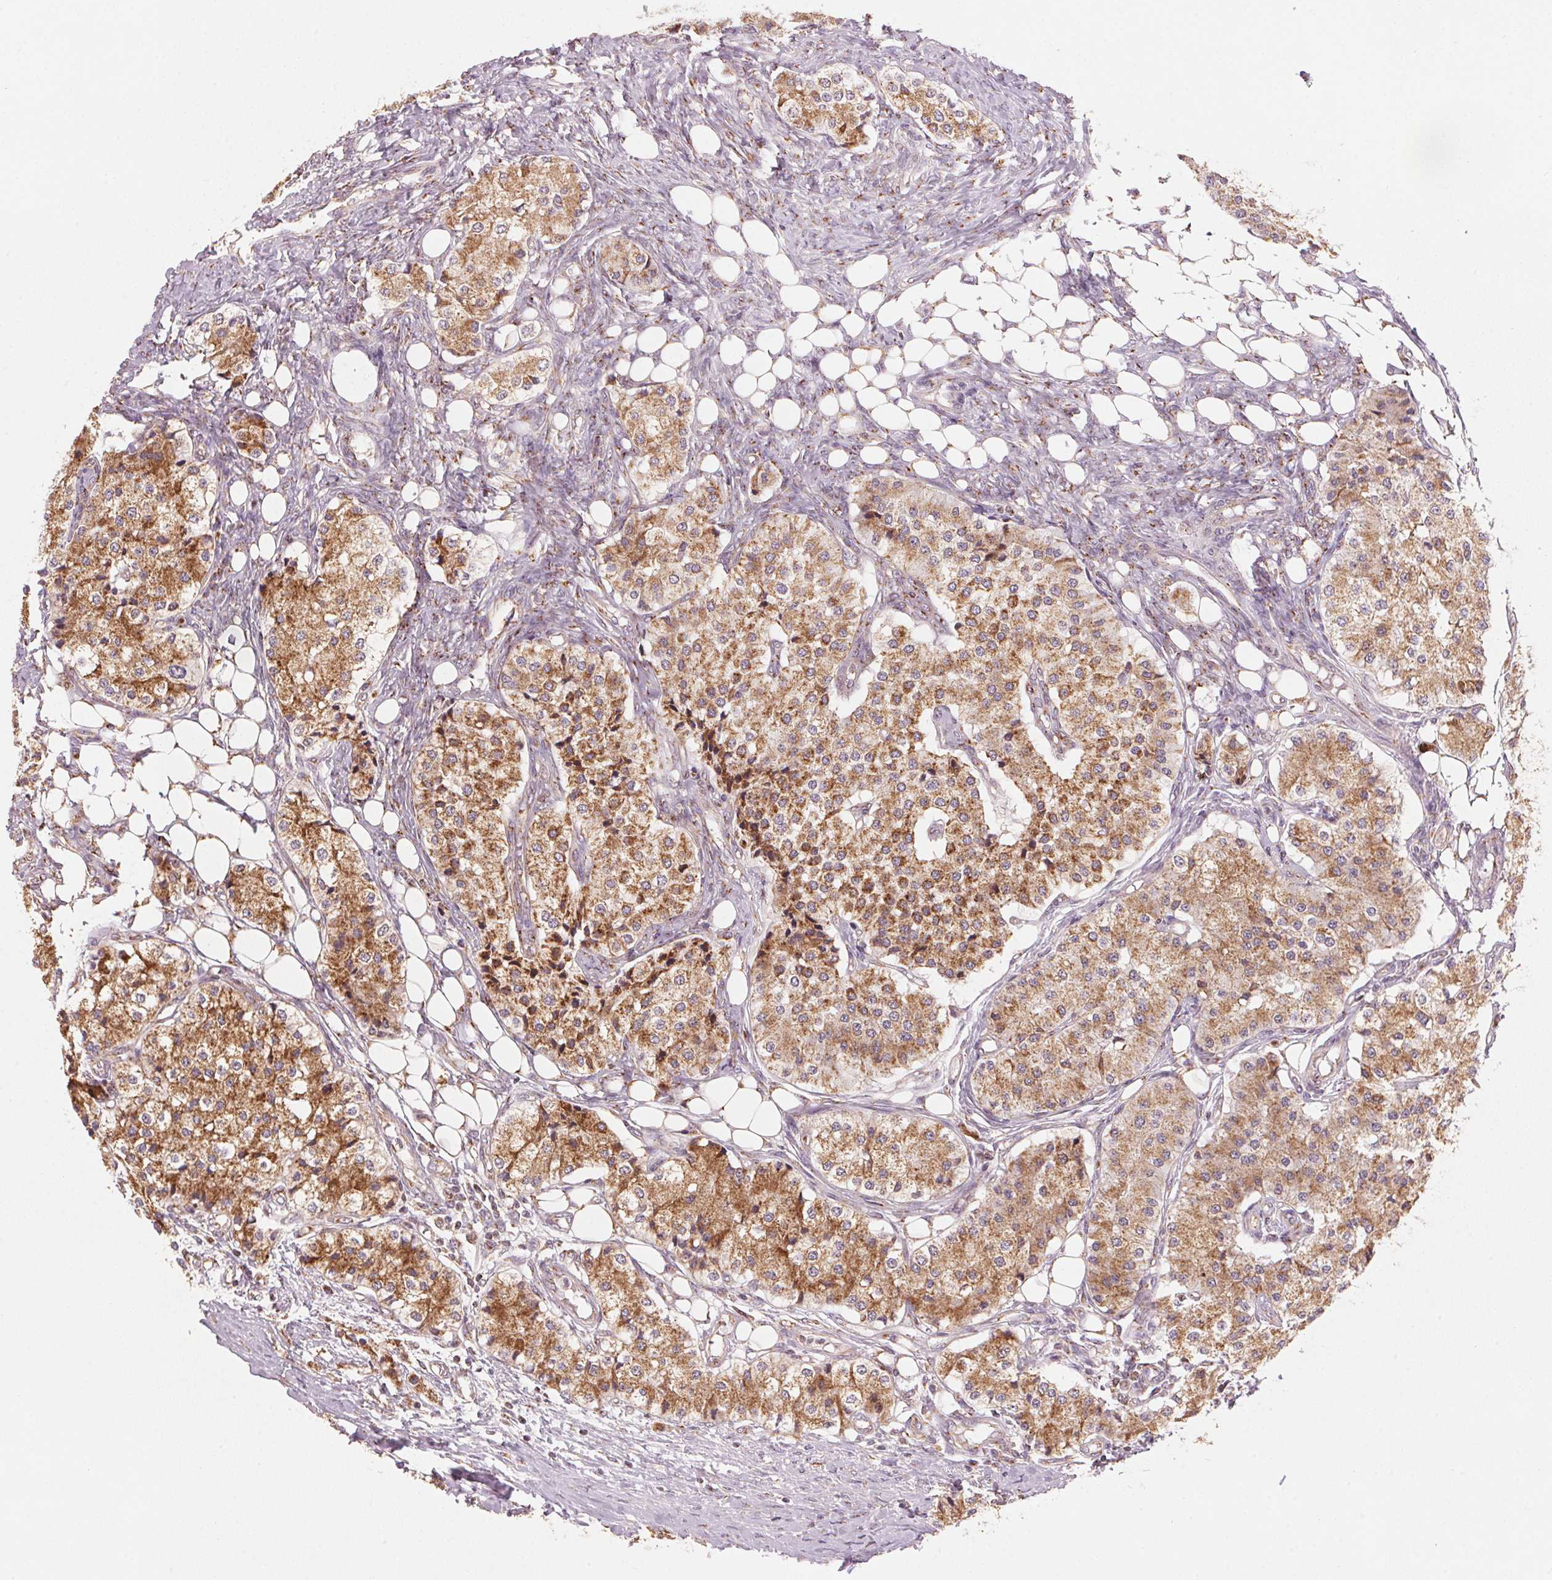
{"staining": {"intensity": "moderate", "quantity": ">75%", "location": "cytoplasmic/membranous"}, "tissue": "carcinoid", "cell_type": "Tumor cells", "image_type": "cancer", "snomed": [{"axis": "morphology", "description": "Carcinoid, malignant, NOS"}, {"axis": "topography", "description": "Colon"}], "caption": "Immunohistochemistry (DAB (3,3'-diaminobenzidine)) staining of human malignant carcinoid exhibits moderate cytoplasmic/membranous protein expression in about >75% of tumor cells.", "gene": "TOMM70", "patient": {"sex": "female", "age": 52}}